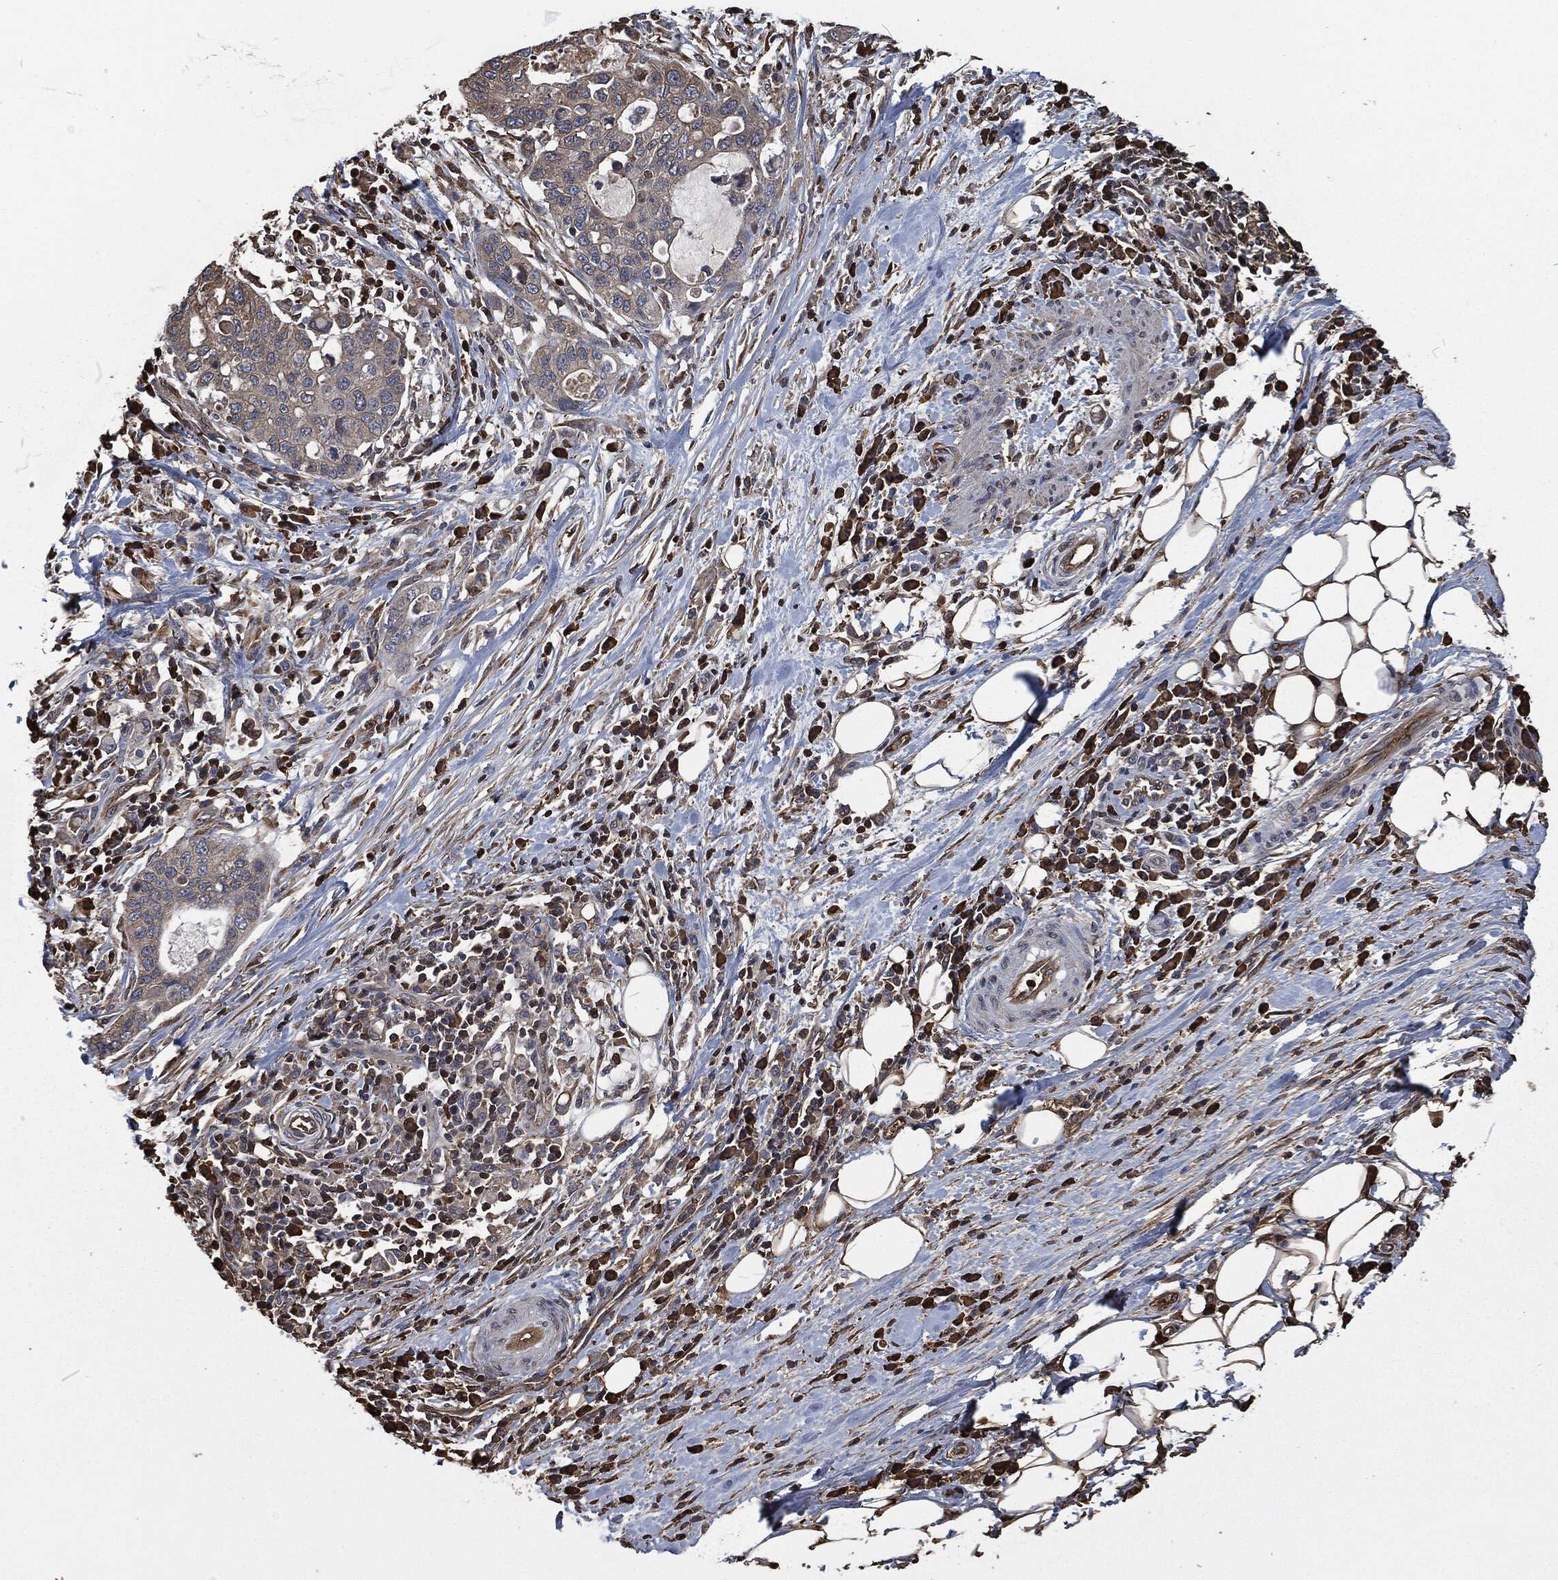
{"staining": {"intensity": "negative", "quantity": "none", "location": "none"}, "tissue": "stomach cancer", "cell_type": "Tumor cells", "image_type": "cancer", "snomed": [{"axis": "morphology", "description": "Adenocarcinoma, NOS"}, {"axis": "topography", "description": "Stomach"}], "caption": "IHC image of stomach cancer (adenocarcinoma) stained for a protein (brown), which displays no staining in tumor cells. (Stains: DAB (3,3'-diaminobenzidine) IHC with hematoxylin counter stain, Microscopy: brightfield microscopy at high magnification).", "gene": "PRDX4", "patient": {"sex": "male", "age": 54}}